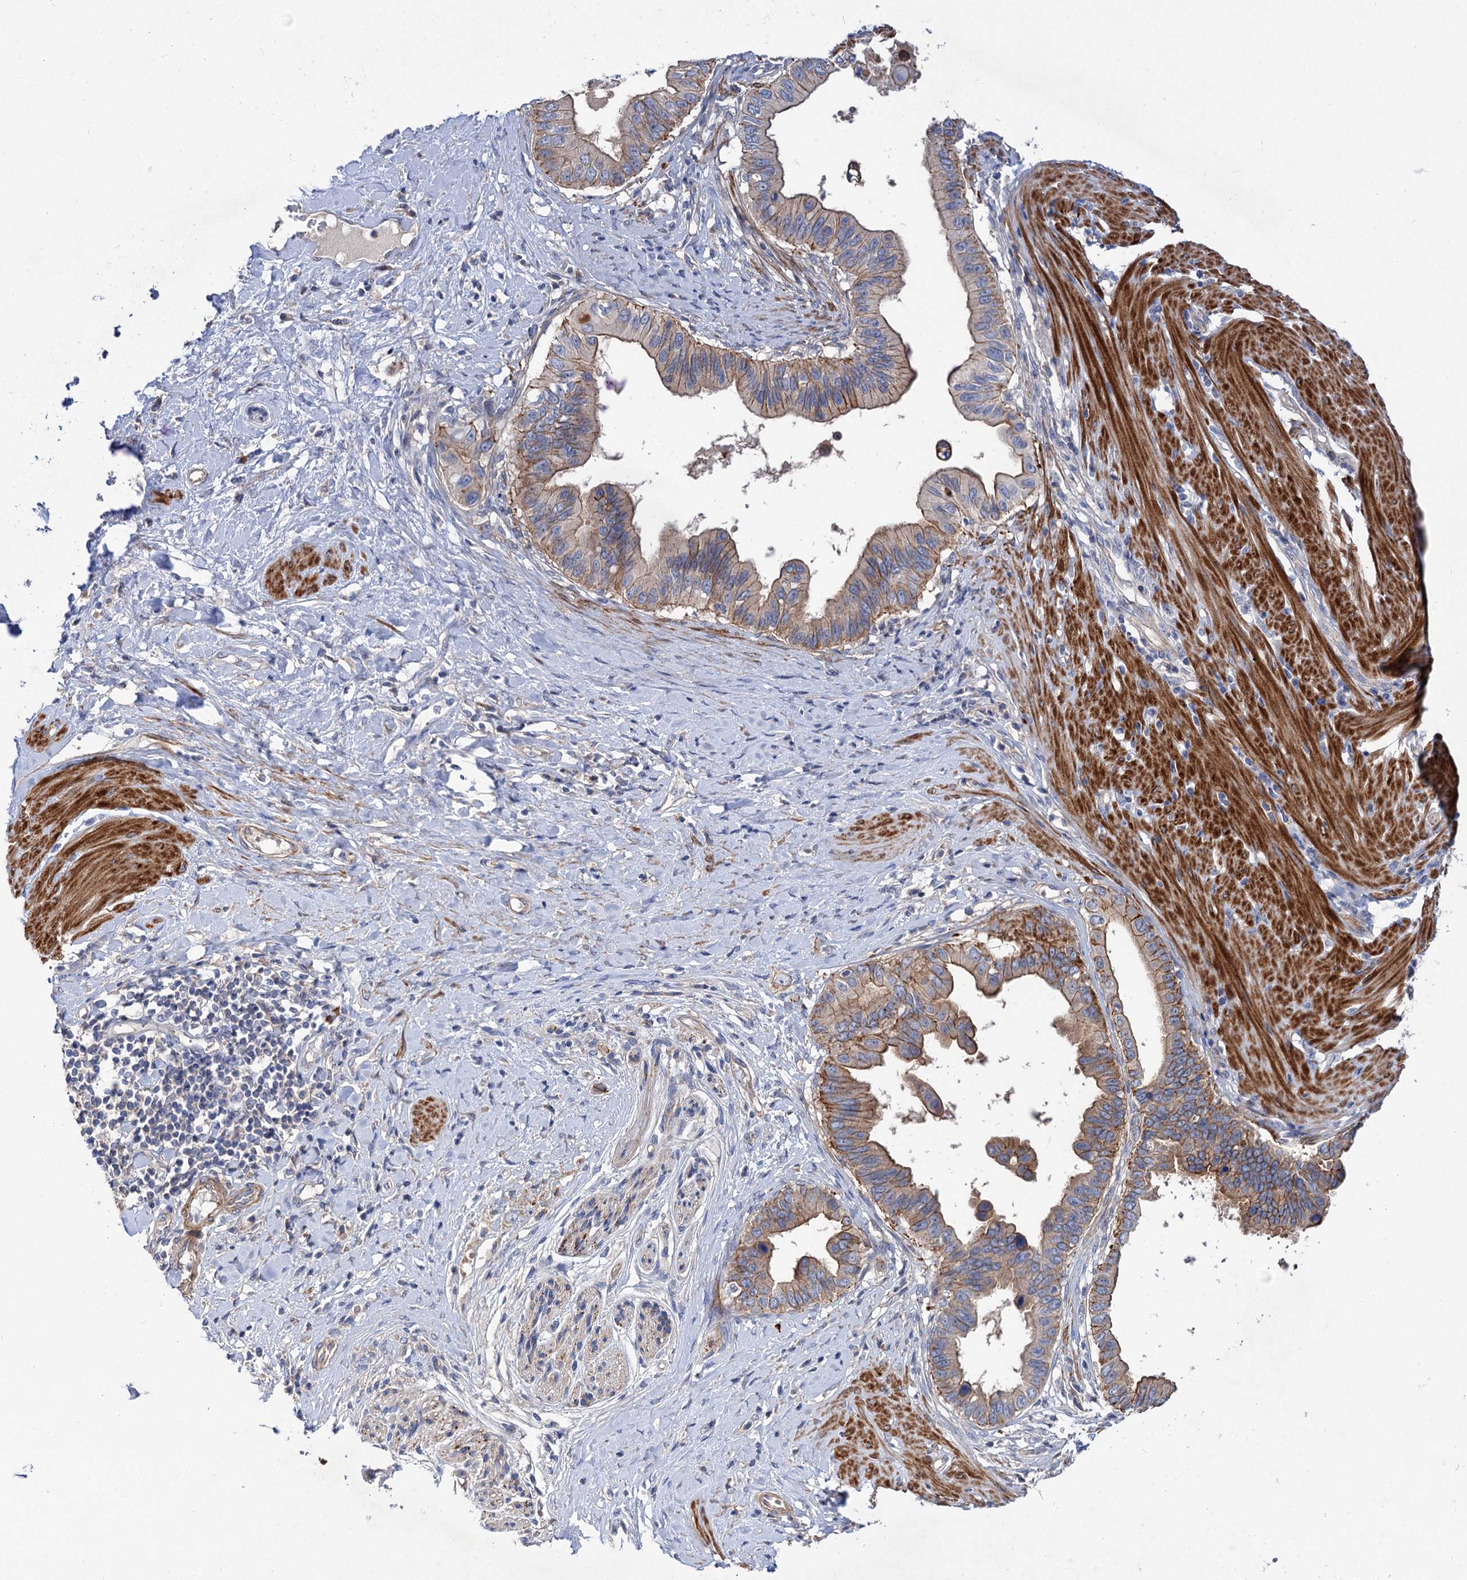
{"staining": {"intensity": "moderate", "quantity": "25%-75%", "location": "cytoplasmic/membranous"}, "tissue": "pancreatic cancer", "cell_type": "Tumor cells", "image_type": "cancer", "snomed": [{"axis": "morphology", "description": "Adenocarcinoma, NOS"}, {"axis": "topography", "description": "Pancreas"}], "caption": "Pancreatic adenocarcinoma stained with a brown dye demonstrates moderate cytoplasmic/membranous positive expression in about 25%-75% of tumor cells.", "gene": "NUDCD2", "patient": {"sex": "female", "age": 56}}